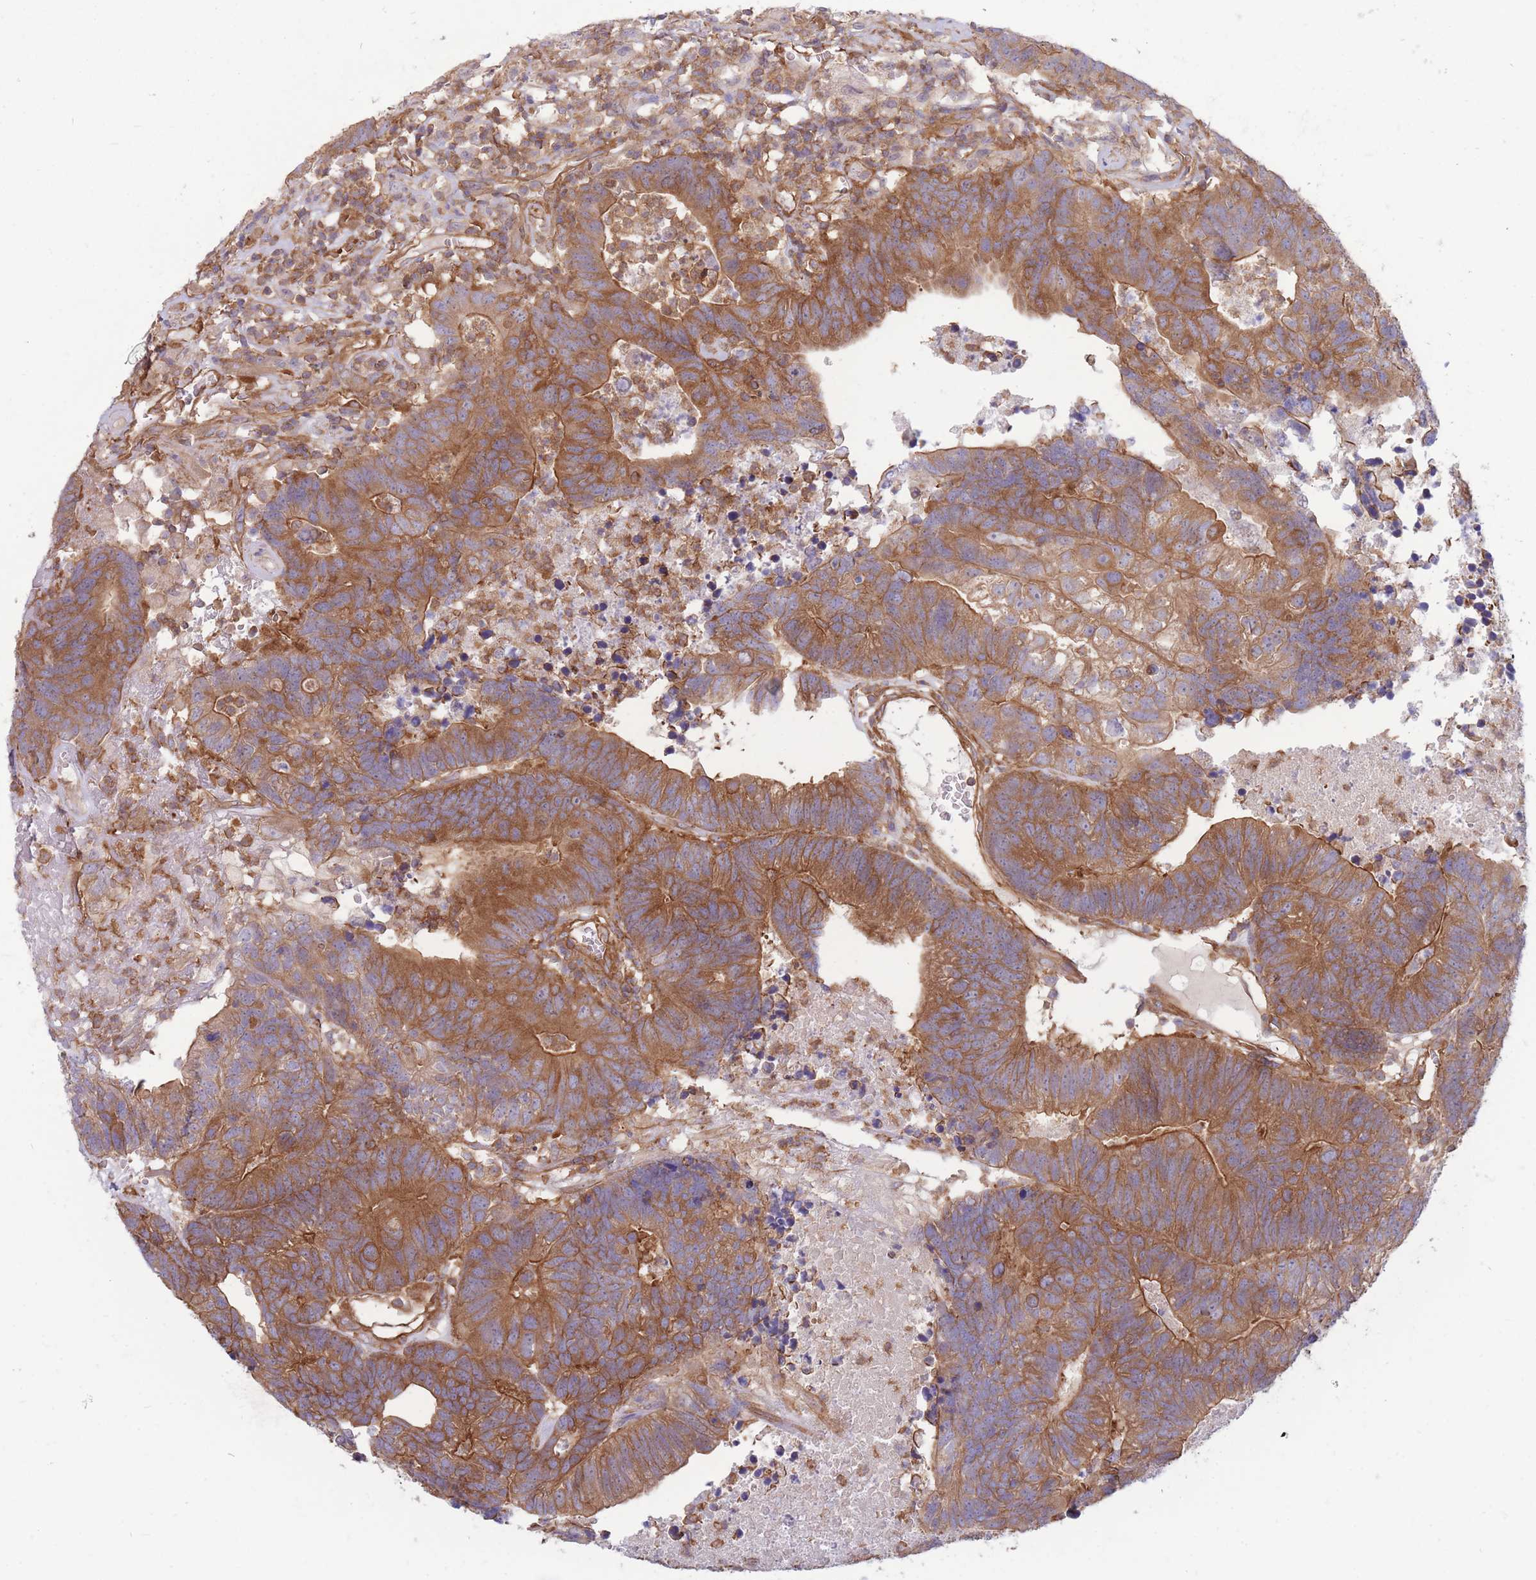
{"staining": {"intensity": "moderate", "quantity": ">75%", "location": "cytoplasmic/membranous"}, "tissue": "colorectal cancer", "cell_type": "Tumor cells", "image_type": "cancer", "snomed": [{"axis": "morphology", "description": "Adenocarcinoma, NOS"}, {"axis": "topography", "description": "Colon"}], "caption": "This image exhibits colorectal adenocarcinoma stained with immunohistochemistry (IHC) to label a protein in brown. The cytoplasmic/membranous of tumor cells show moderate positivity for the protein. Nuclei are counter-stained blue.", "gene": "GGA1", "patient": {"sex": "female", "age": 48}}